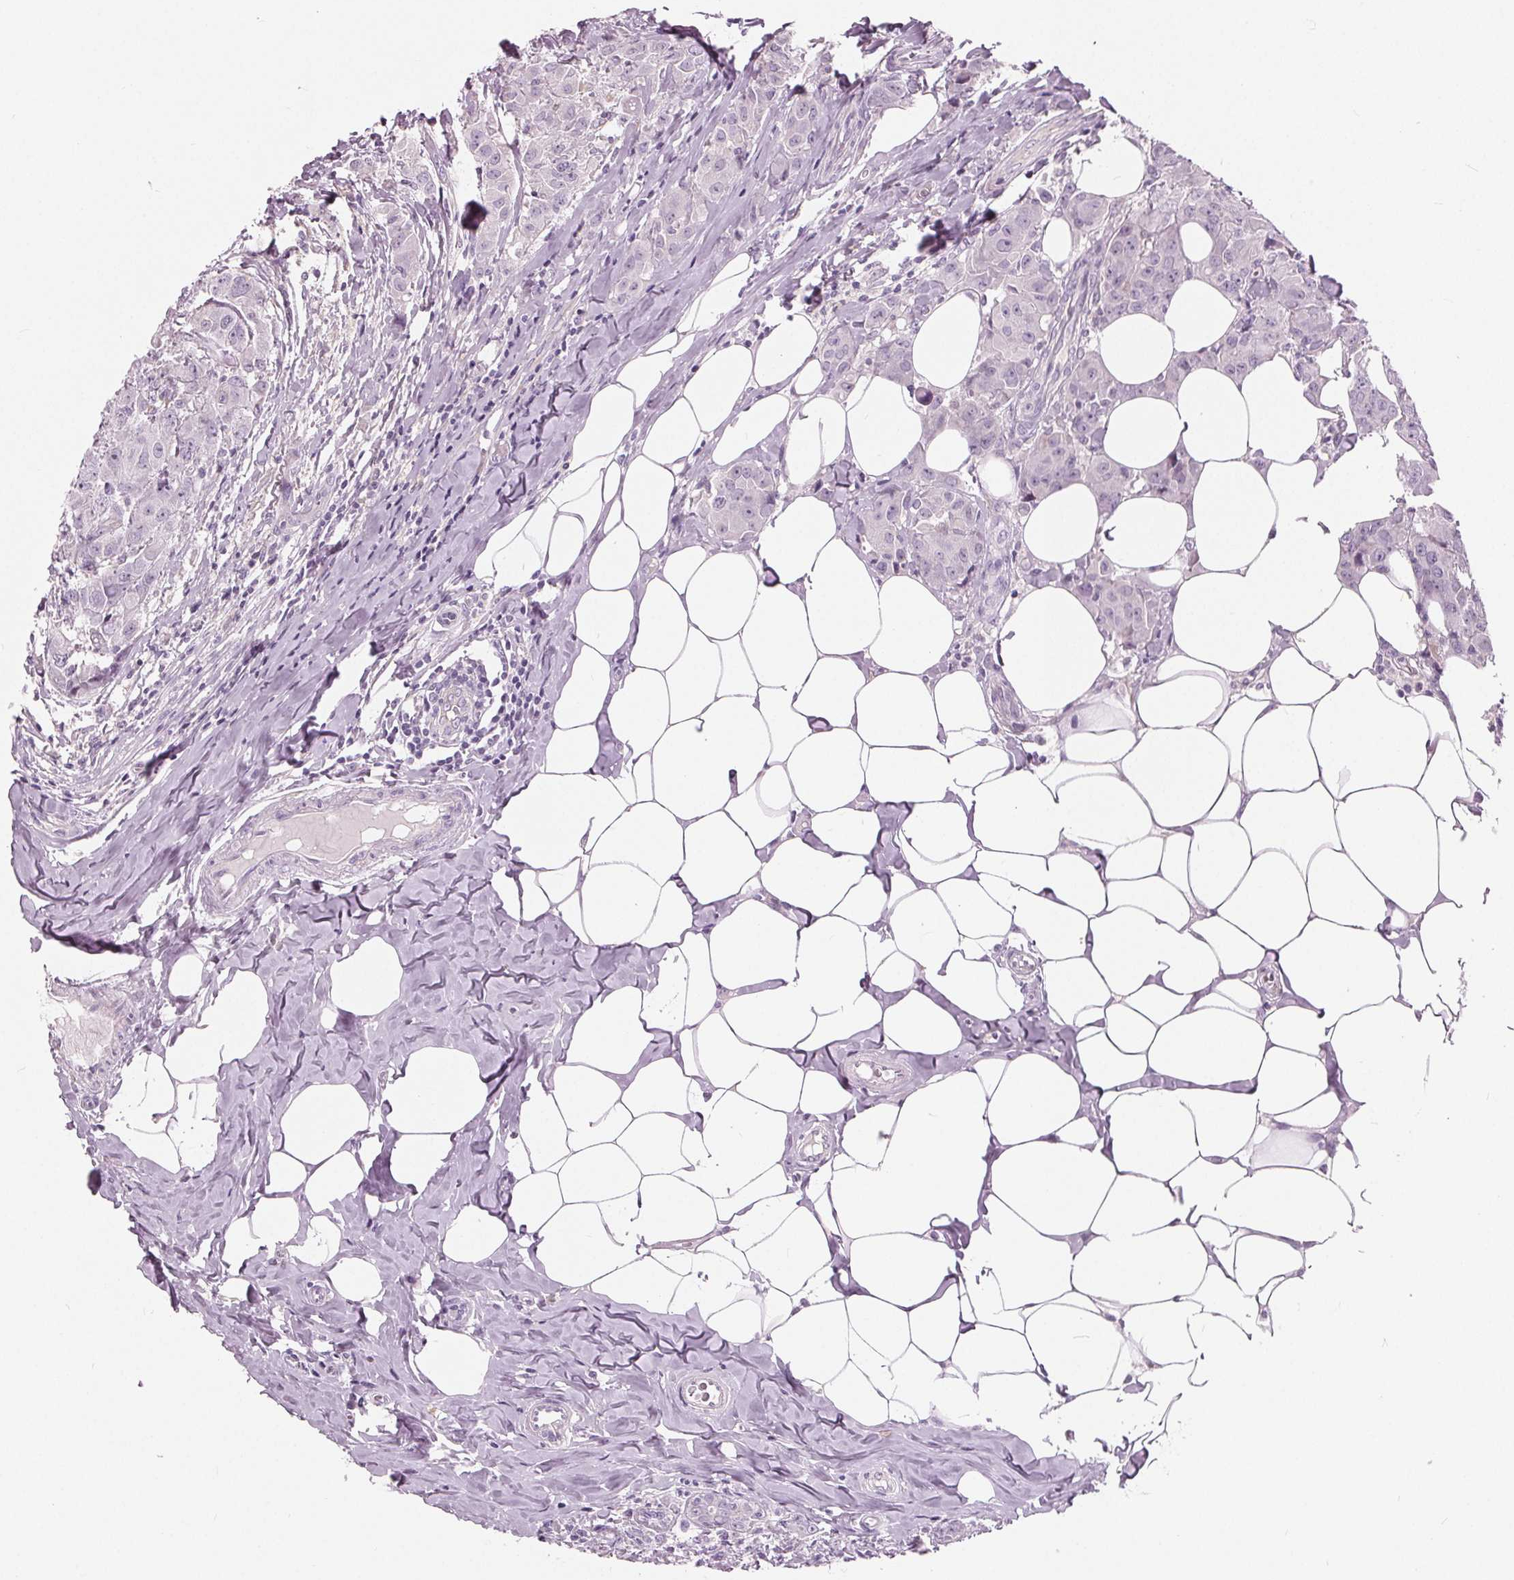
{"staining": {"intensity": "negative", "quantity": "none", "location": "none"}, "tissue": "breast cancer", "cell_type": "Tumor cells", "image_type": "cancer", "snomed": [{"axis": "morphology", "description": "Normal tissue, NOS"}, {"axis": "morphology", "description": "Duct carcinoma"}, {"axis": "topography", "description": "Breast"}], "caption": "A photomicrograph of breast cancer stained for a protein demonstrates no brown staining in tumor cells.", "gene": "LHFPL7", "patient": {"sex": "female", "age": 43}}